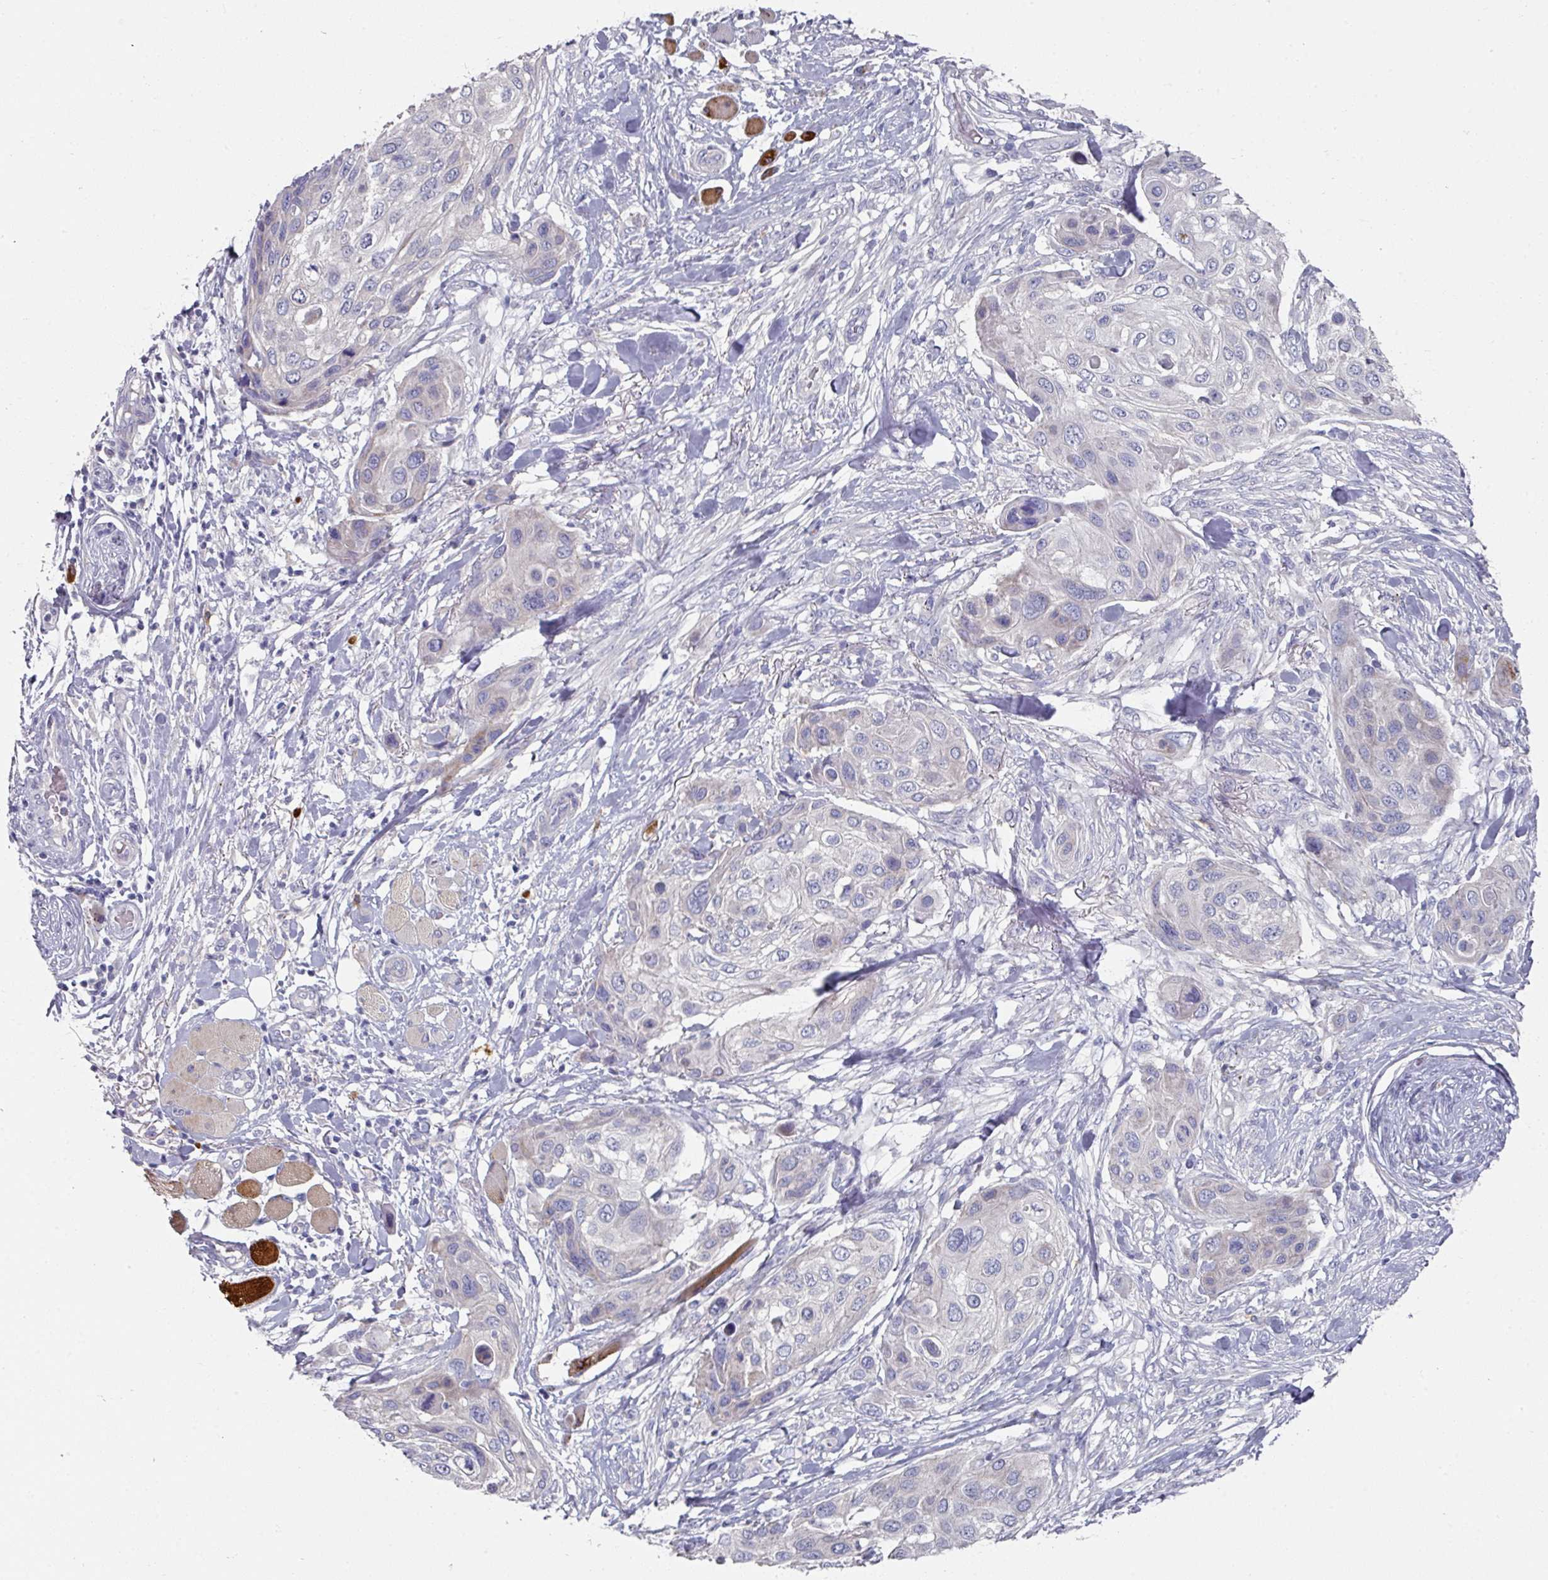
{"staining": {"intensity": "negative", "quantity": "none", "location": "none"}, "tissue": "skin cancer", "cell_type": "Tumor cells", "image_type": "cancer", "snomed": [{"axis": "morphology", "description": "Squamous cell carcinoma, NOS"}, {"axis": "topography", "description": "Skin"}], "caption": "Protein analysis of skin cancer exhibits no significant expression in tumor cells.", "gene": "NT5C1A", "patient": {"sex": "female", "age": 87}}